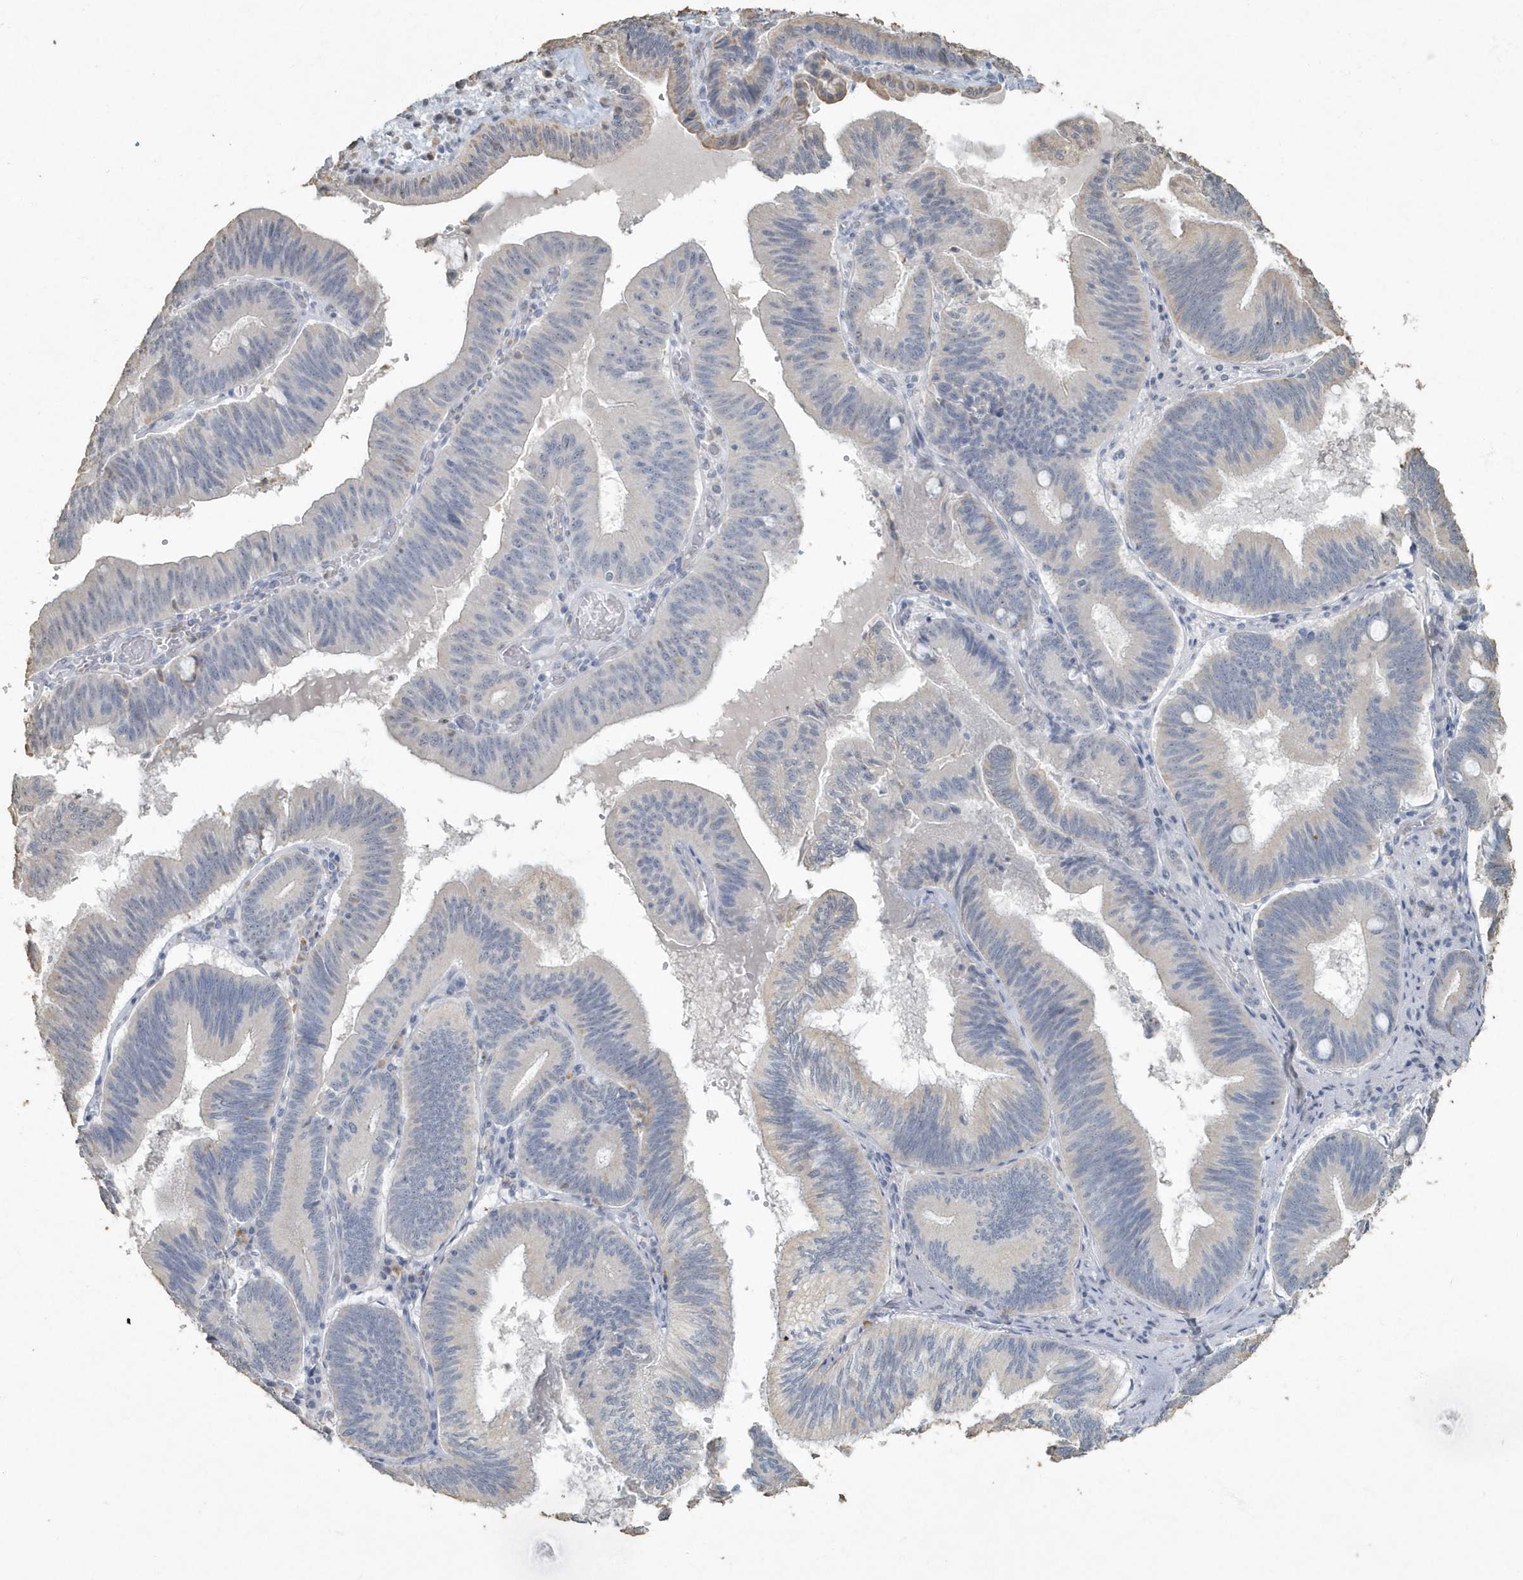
{"staining": {"intensity": "negative", "quantity": "none", "location": "none"}, "tissue": "pancreatic cancer", "cell_type": "Tumor cells", "image_type": "cancer", "snomed": [{"axis": "morphology", "description": "Adenocarcinoma, NOS"}, {"axis": "topography", "description": "Pancreas"}], "caption": "This is an immunohistochemistry (IHC) micrograph of human pancreatic cancer. There is no staining in tumor cells.", "gene": "MYOT", "patient": {"sex": "male", "age": 82}}